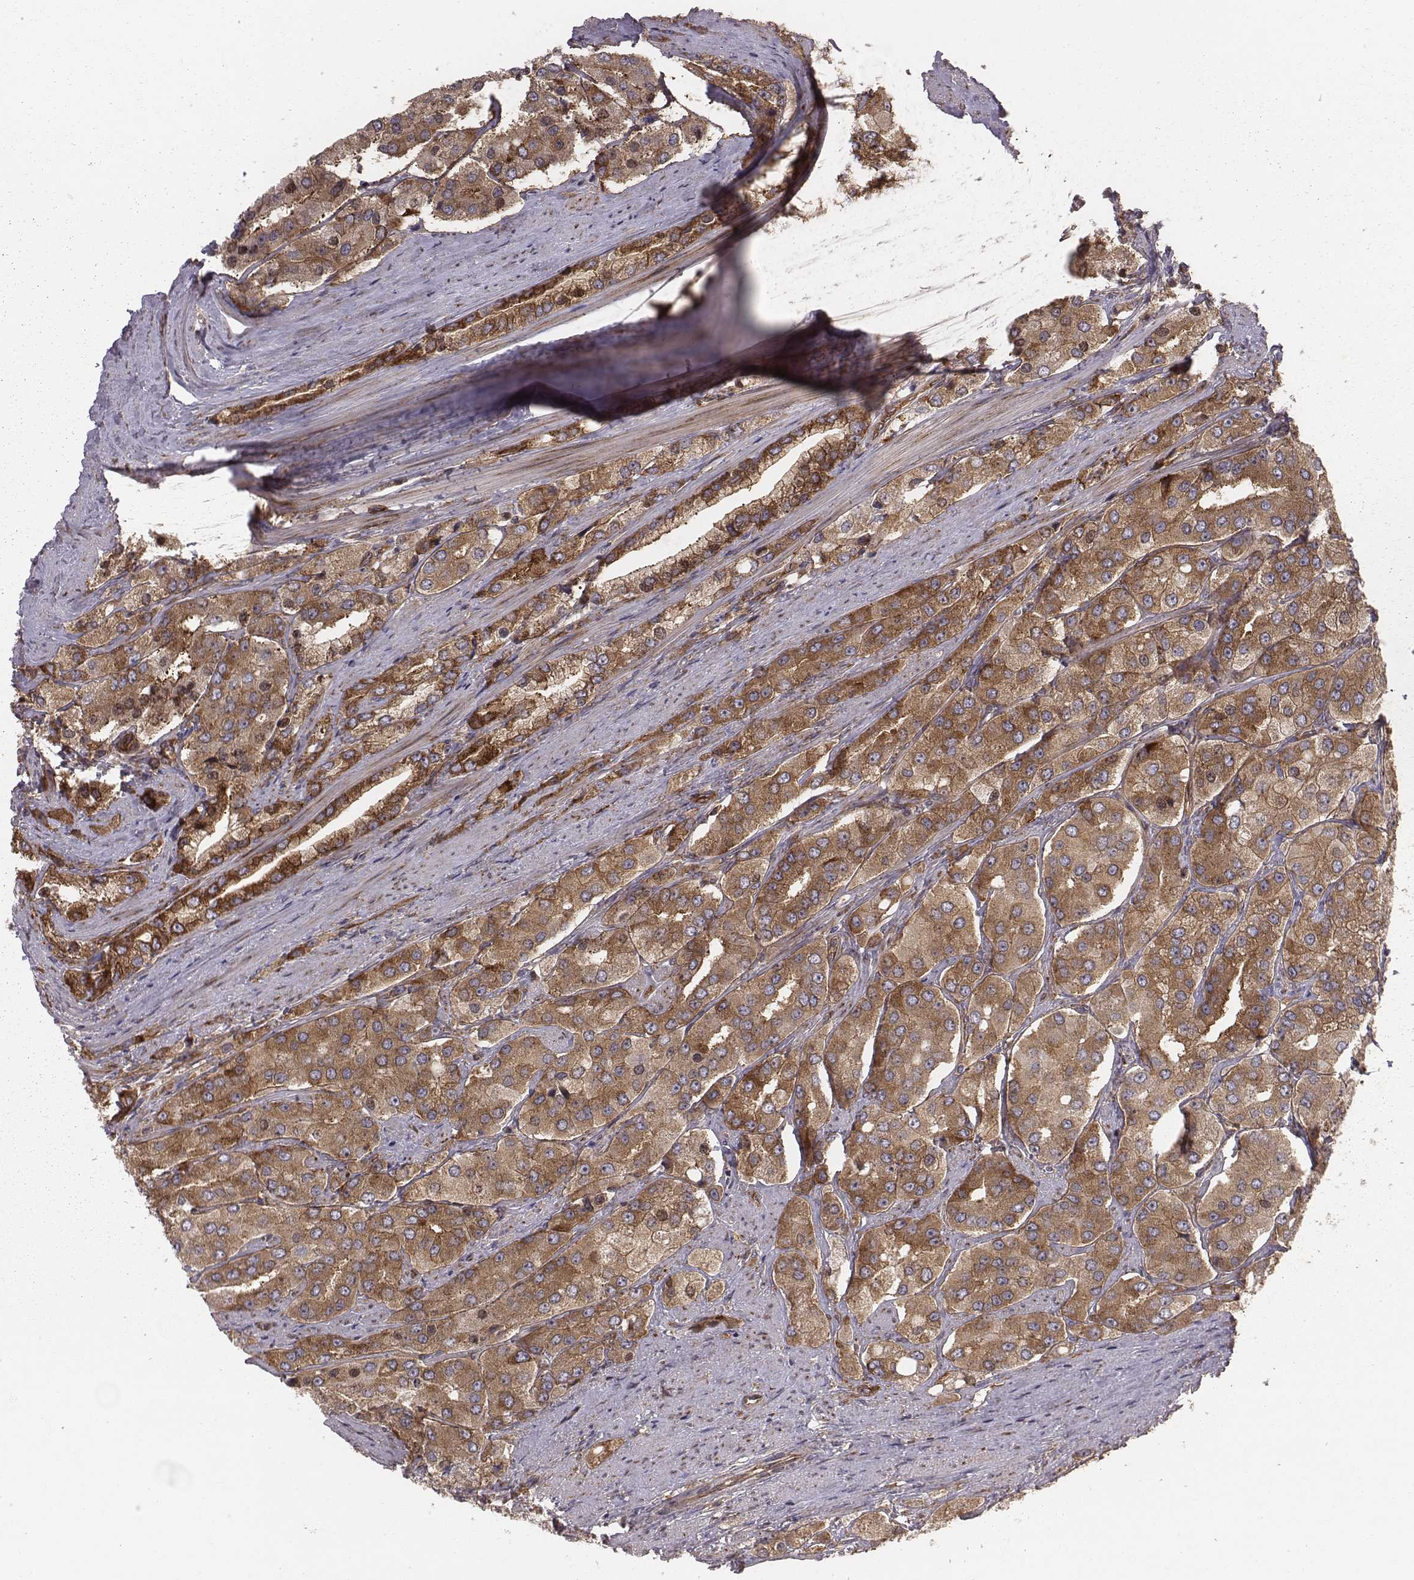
{"staining": {"intensity": "moderate", "quantity": ">75%", "location": "cytoplasmic/membranous"}, "tissue": "prostate cancer", "cell_type": "Tumor cells", "image_type": "cancer", "snomed": [{"axis": "morphology", "description": "Adenocarcinoma, Low grade"}, {"axis": "topography", "description": "Prostate"}], "caption": "Protein expression analysis of human adenocarcinoma (low-grade) (prostate) reveals moderate cytoplasmic/membranous staining in about >75% of tumor cells.", "gene": "TXLNA", "patient": {"sex": "male", "age": 69}}